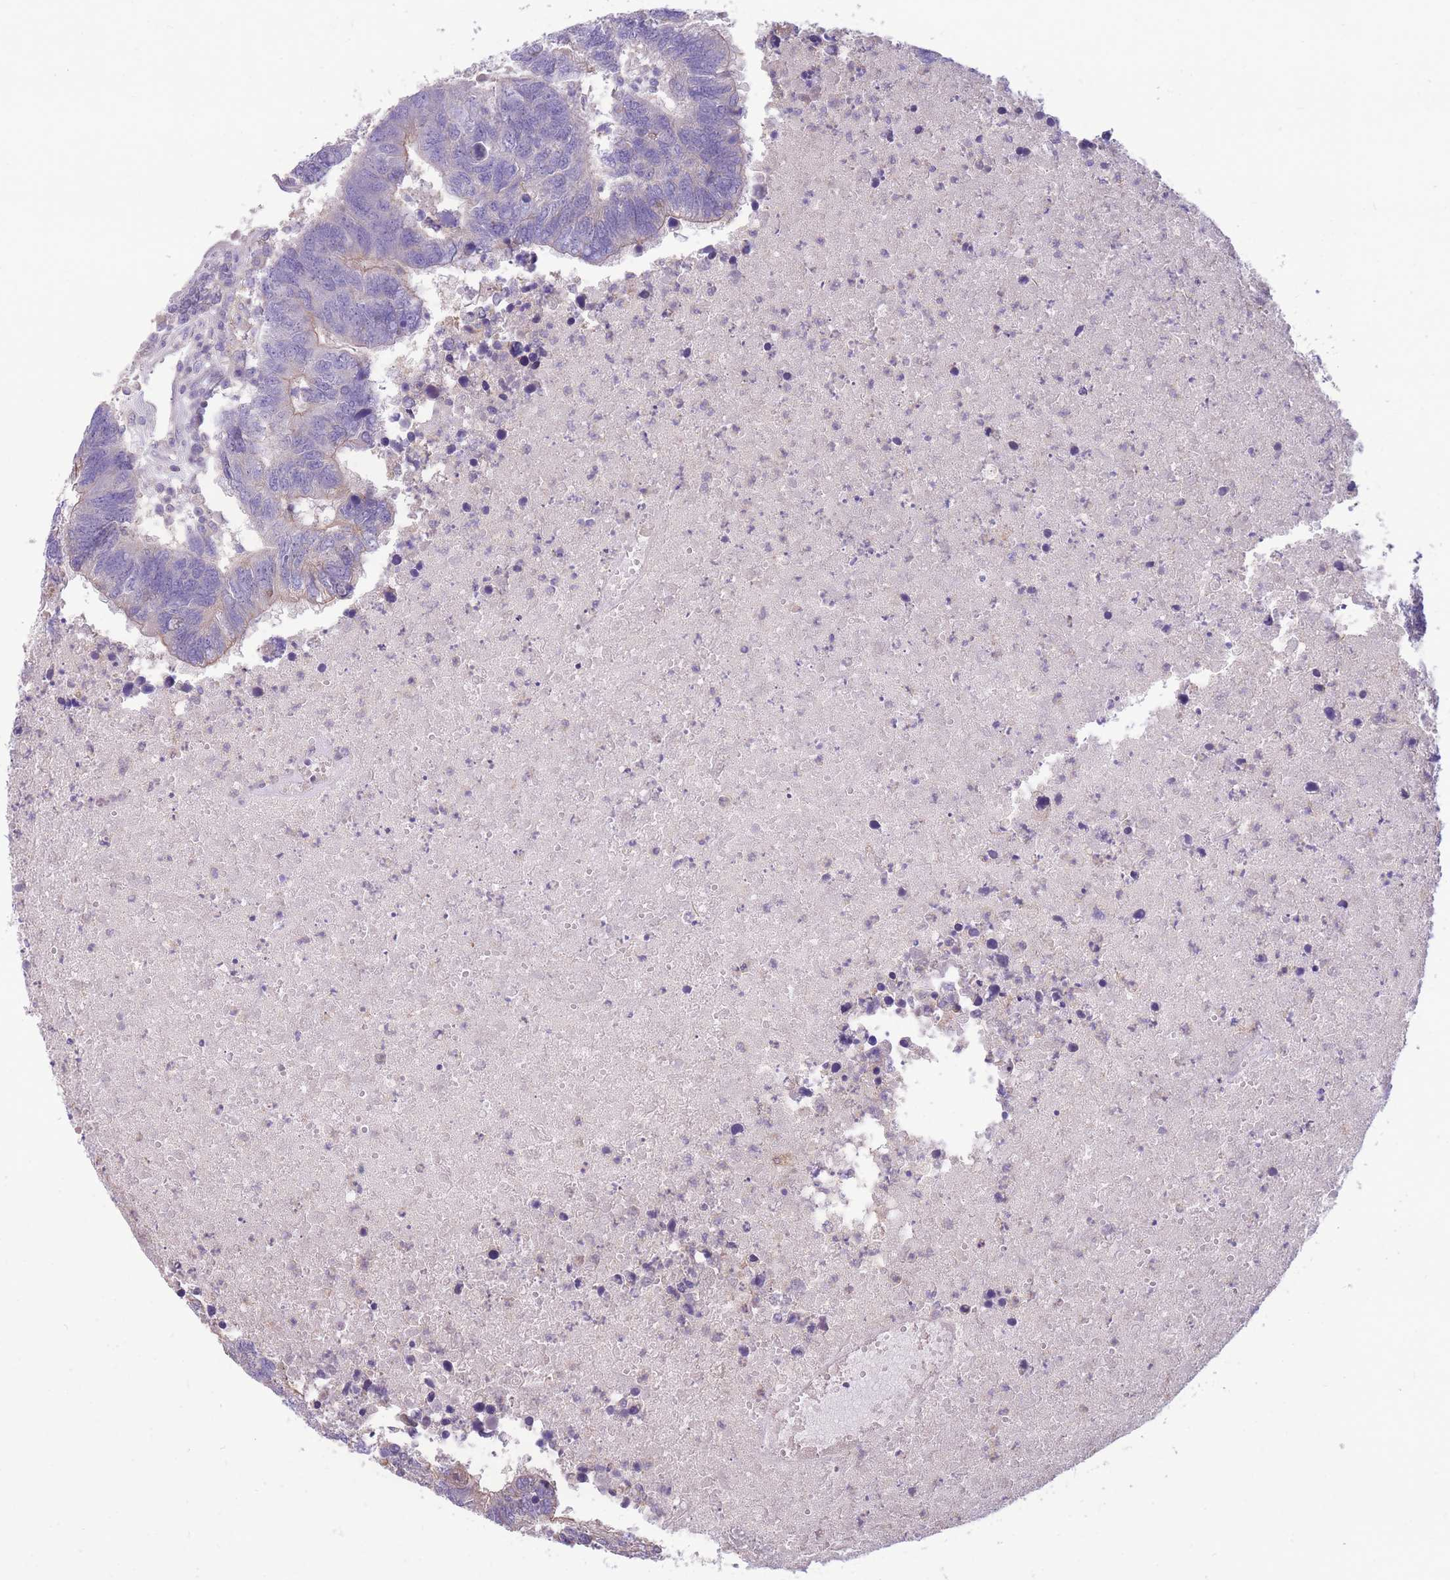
{"staining": {"intensity": "moderate", "quantity": "25%-75%", "location": "cytoplasmic/membranous"}, "tissue": "colorectal cancer", "cell_type": "Tumor cells", "image_type": "cancer", "snomed": [{"axis": "morphology", "description": "Adenocarcinoma, NOS"}, {"axis": "topography", "description": "Colon"}], "caption": "Adenocarcinoma (colorectal) tissue reveals moderate cytoplasmic/membranous positivity in approximately 25%-75% of tumor cells", "gene": "OR5T1", "patient": {"sex": "female", "age": 48}}